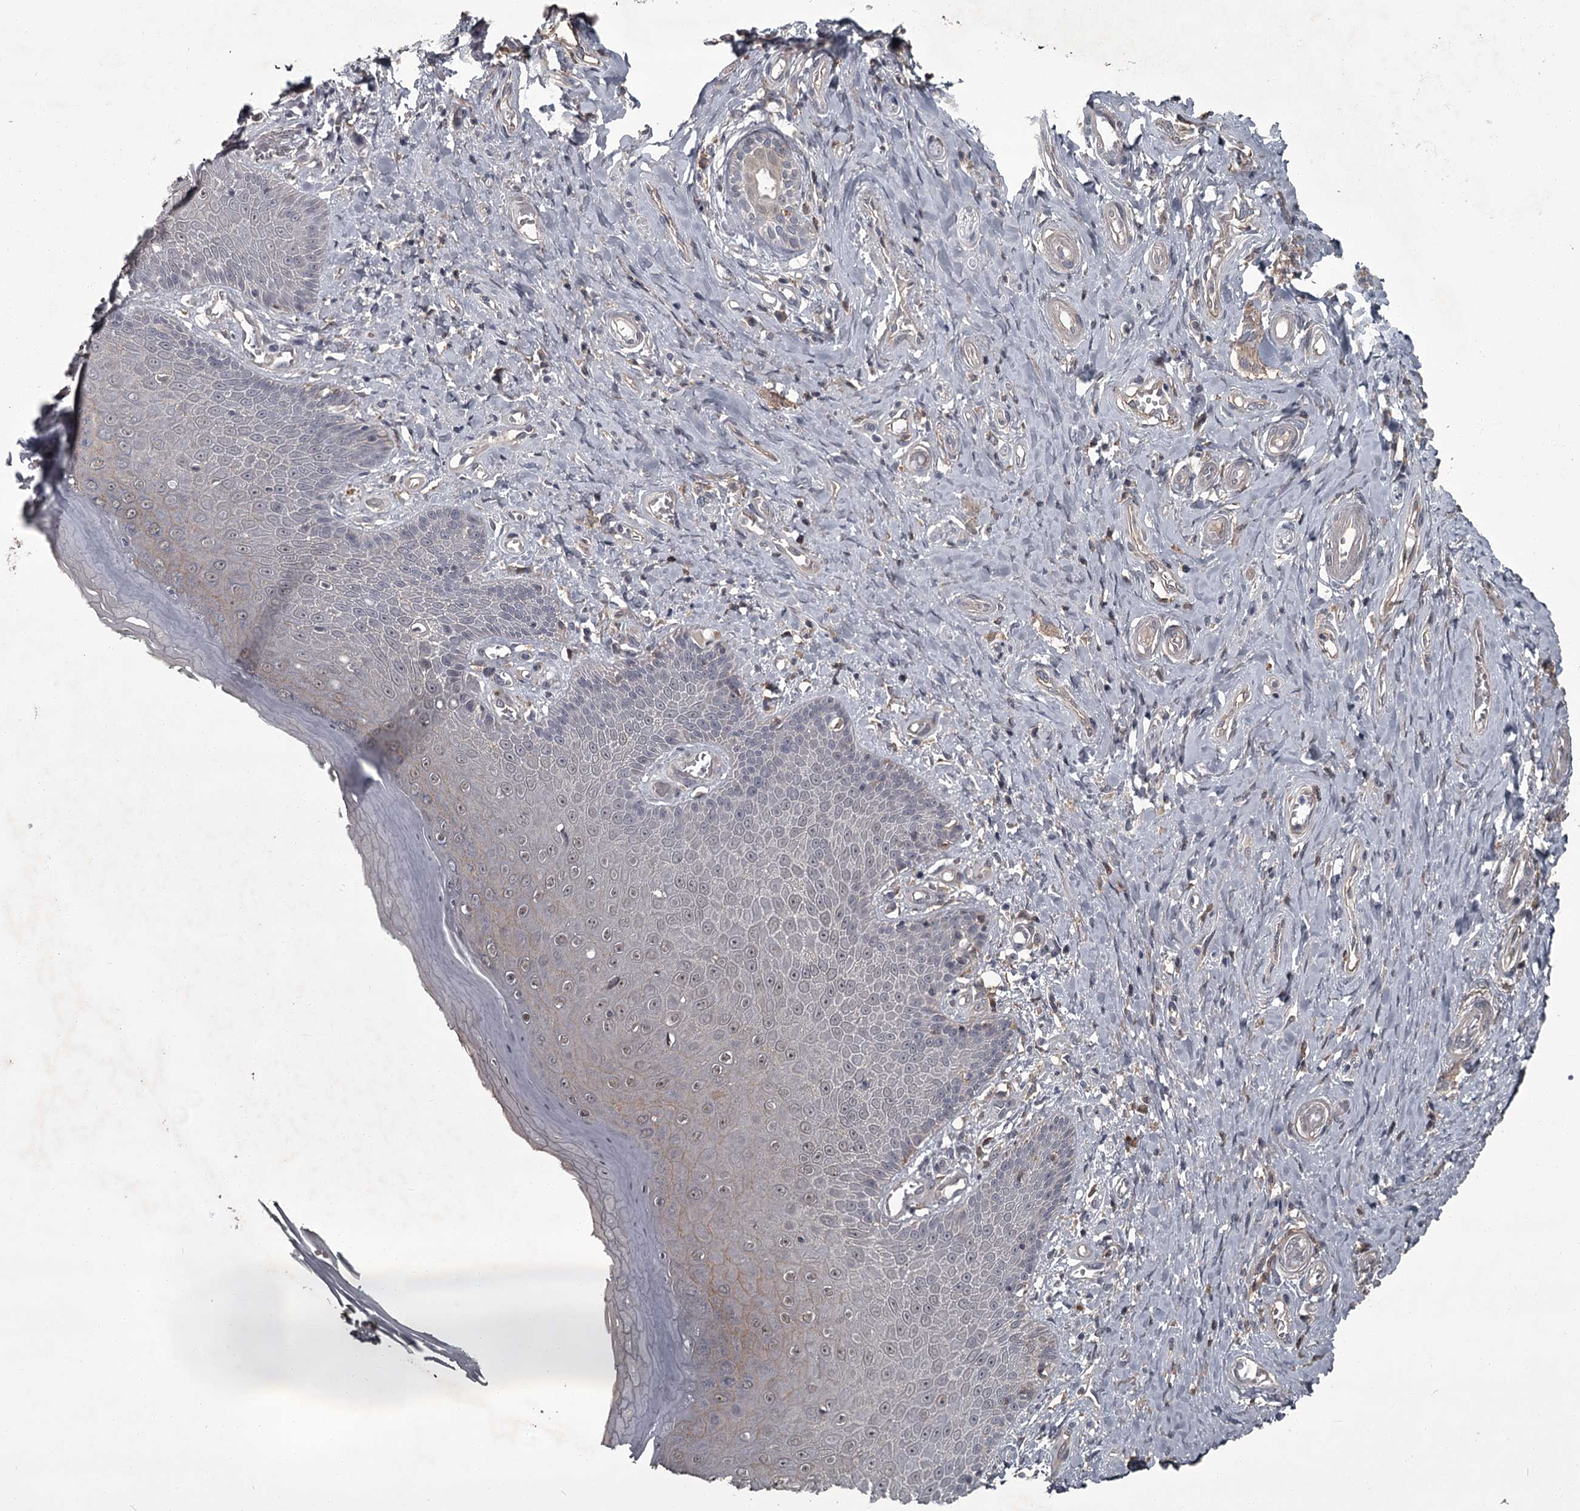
{"staining": {"intensity": "weak", "quantity": "<25%", "location": "nuclear"}, "tissue": "skin", "cell_type": "Epidermal cells", "image_type": "normal", "snomed": [{"axis": "morphology", "description": "Normal tissue, NOS"}, {"axis": "topography", "description": "Anal"}], "caption": "An IHC micrograph of unremarkable skin is shown. There is no staining in epidermal cells of skin. (Immunohistochemistry (ihc), brightfield microscopy, high magnification).", "gene": "FLVCR2", "patient": {"sex": "male", "age": 78}}